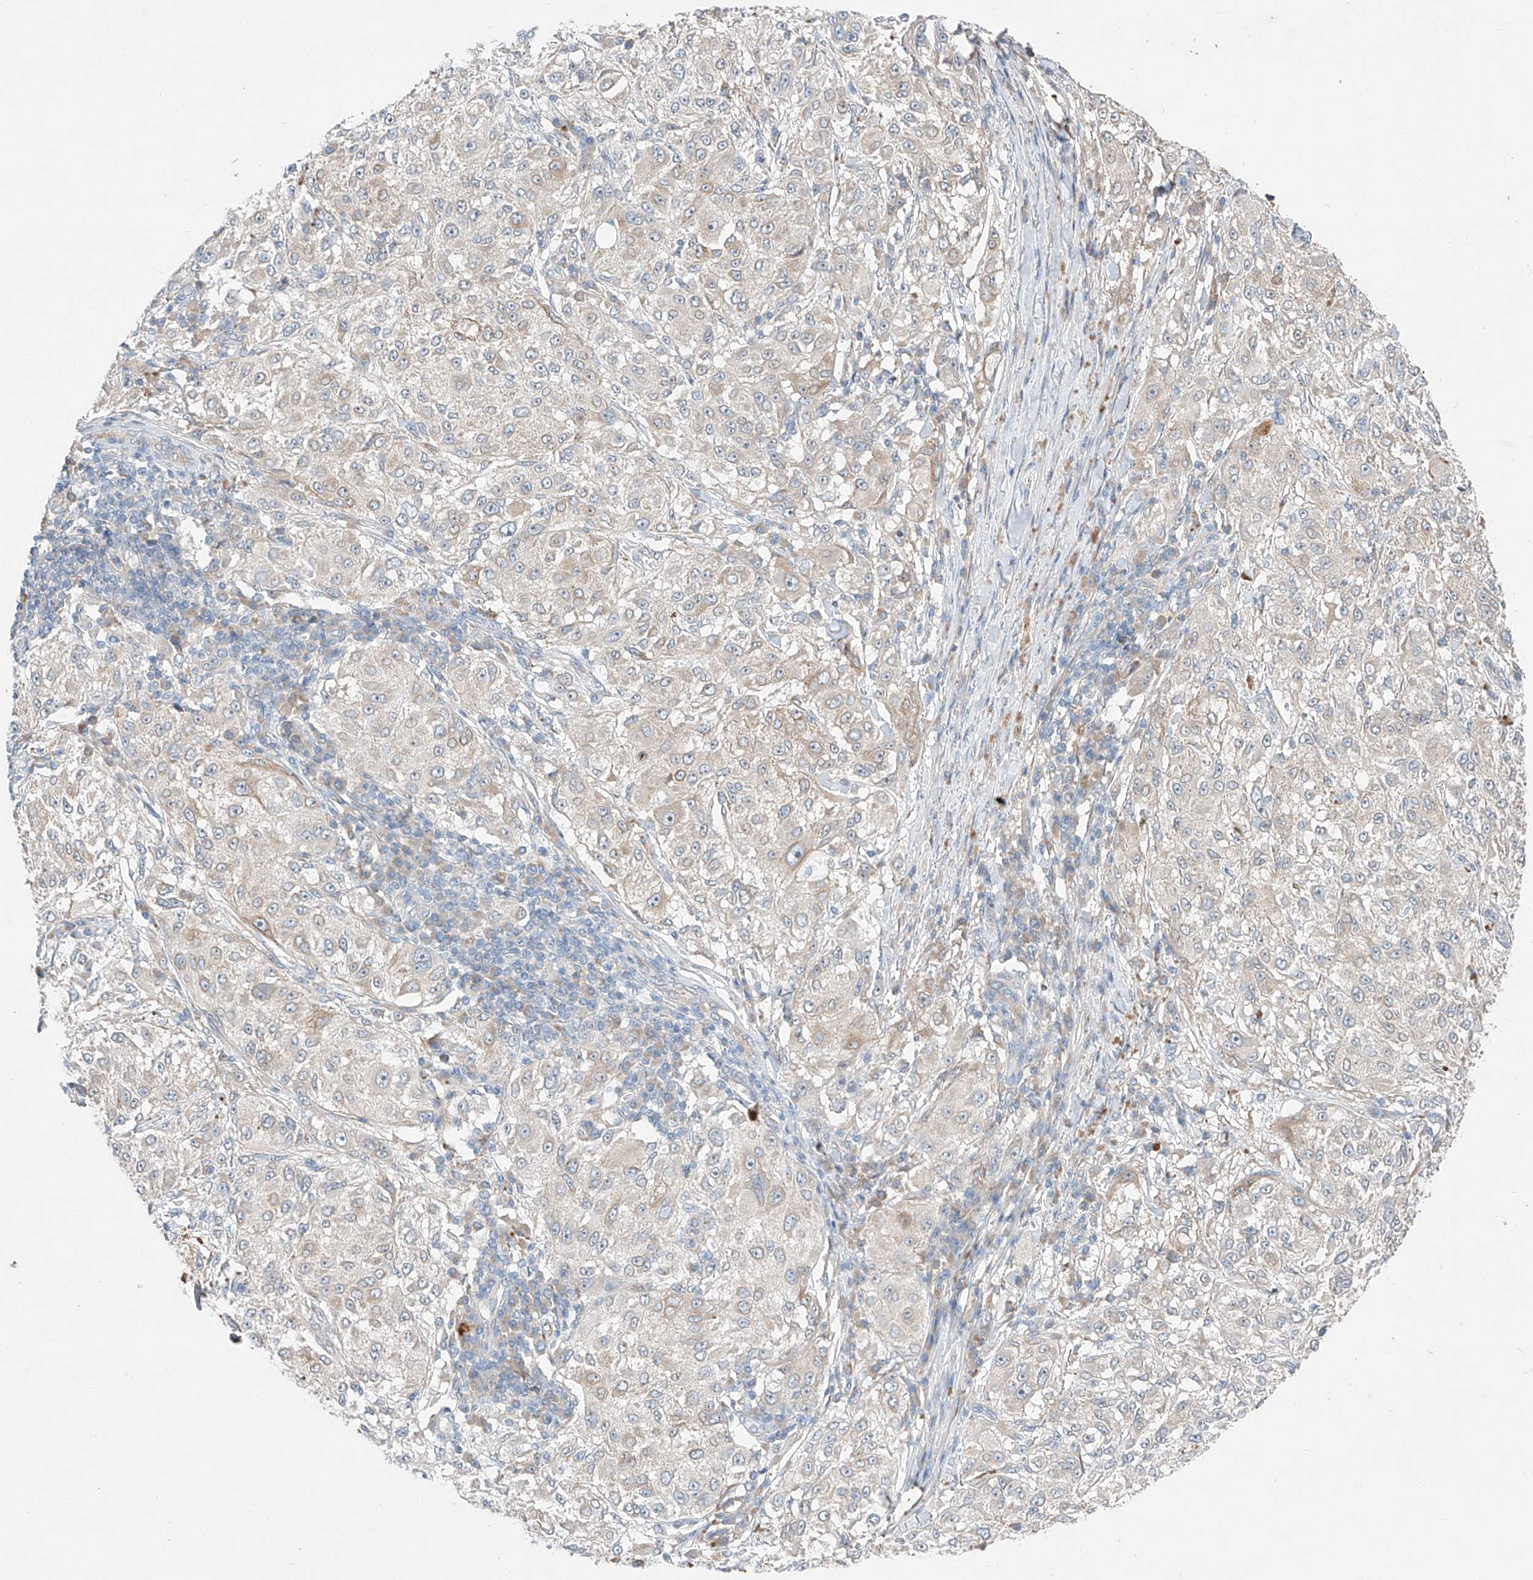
{"staining": {"intensity": "weak", "quantity": "<25%", "location": "cytoplasmic/membranous"}, "tissue": "melanoma", "cell_type": "Tumor cells", "image_type": "cancer", "snomed": [{"axis": "morphology", "description": "Necrosis, NOS"}, {"axis": "morphology", "description": "Malignant melanoma, NOS"}, {"axis": "topography", "description": "Skin"}], "caption": "An IHC image of melanoma is shown. There is no staining in tumor cells of melanoma.", "gene": "RUSC1", "patient": {"sex": "female", "age": 87}}